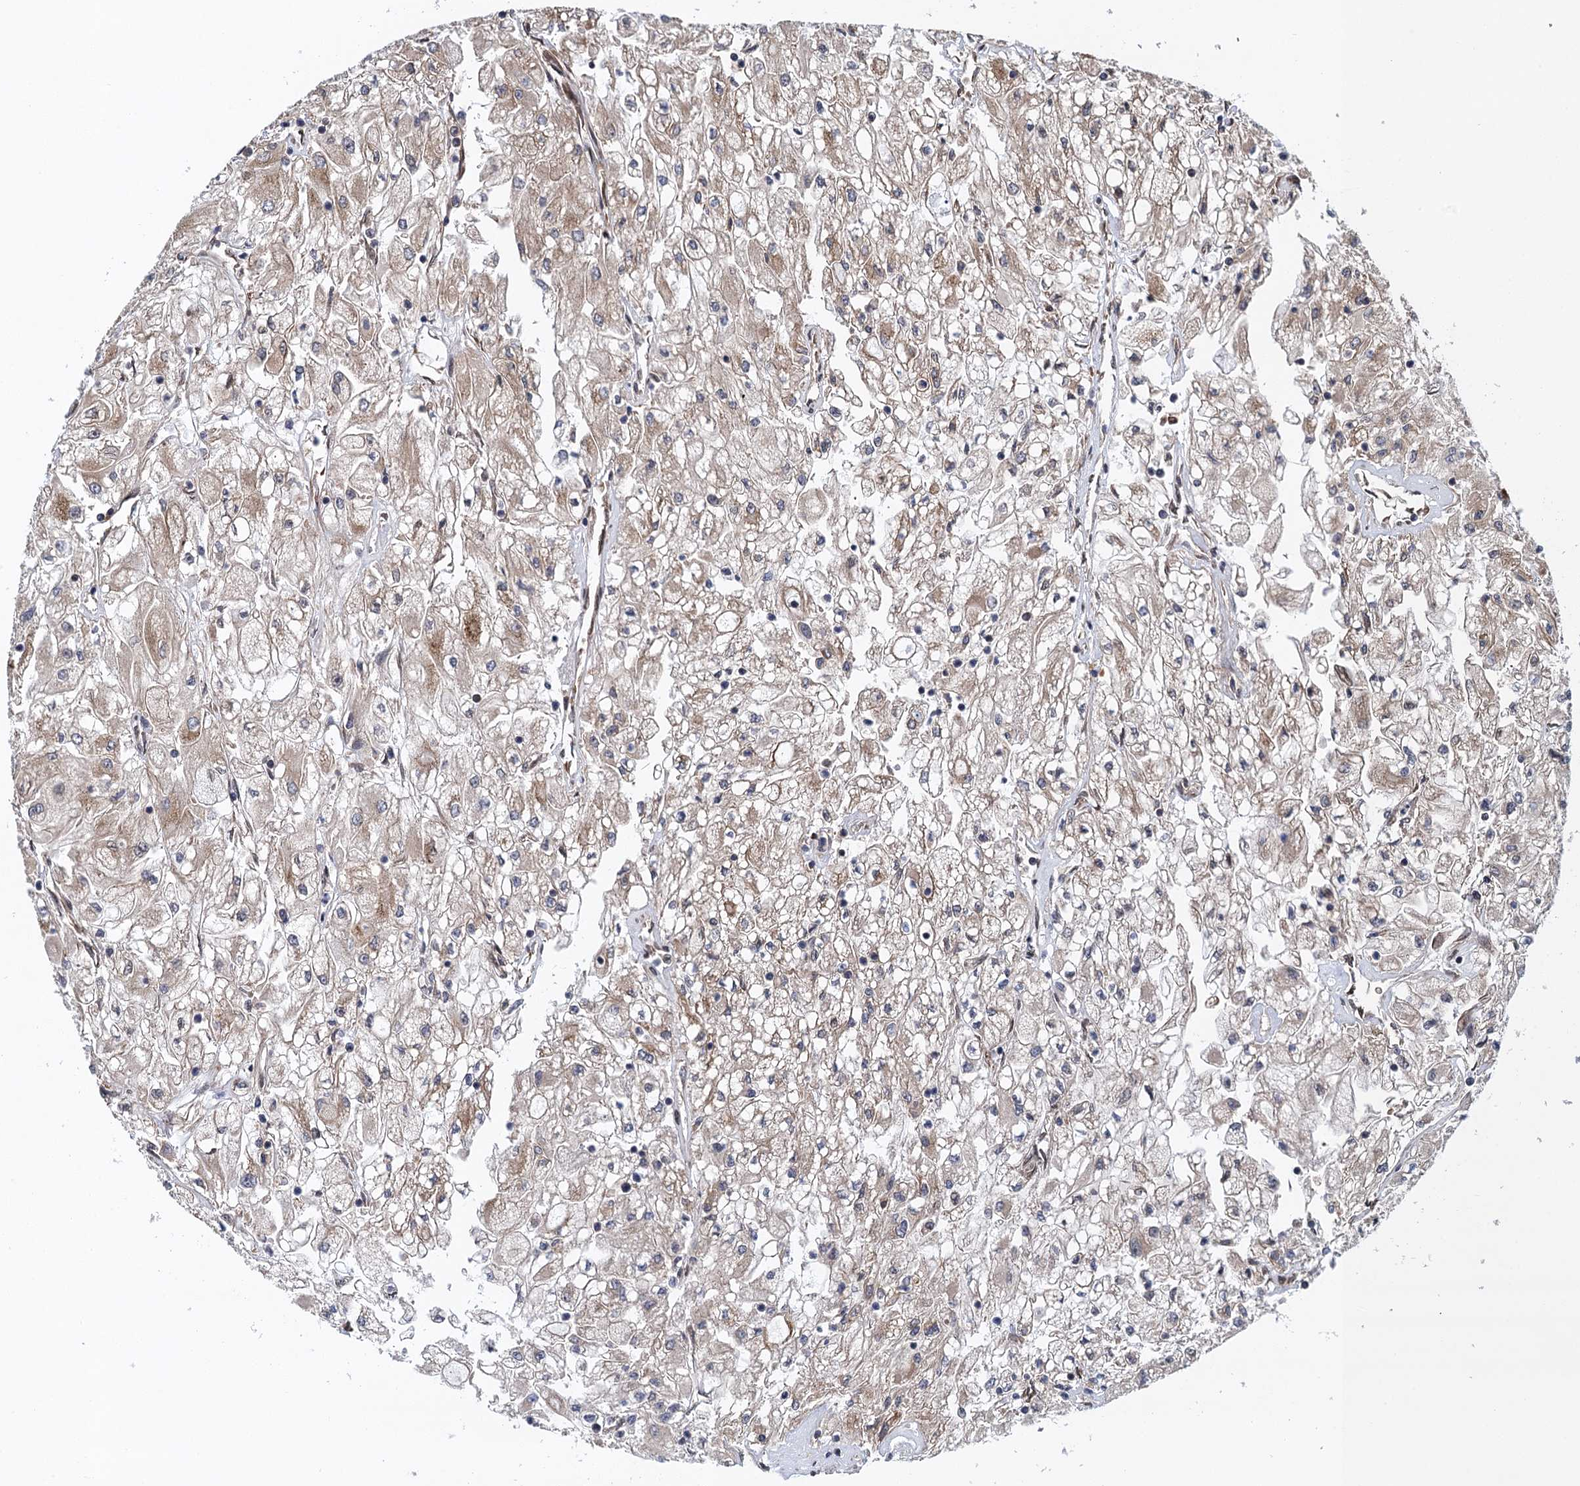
{"staining": {"intensity": "weak", "quantity": "<25%", "location": "cytoplasmic/membranous"}, "tissue": "renal cancer", "cell_type": "Tumor cells", "image_type": "cancer", "snomed": [{"axis": "morphology", "description": "Adenocarcinoma, NOS"}, {"axis": "topography", "description": "Kidney"}], "caption": "An image of renal cancer (adenocarcinoma) stained for a protein exhibits no brown staining in tumor cells. Brightfield microscopy of IHC stained with DAB (3,3'-diaminobenzidine) (brown) and hematoxylin (blue), captured at high magnification.", "gene": "MDM1", "patient": {"sex": "male", "age": 80}}